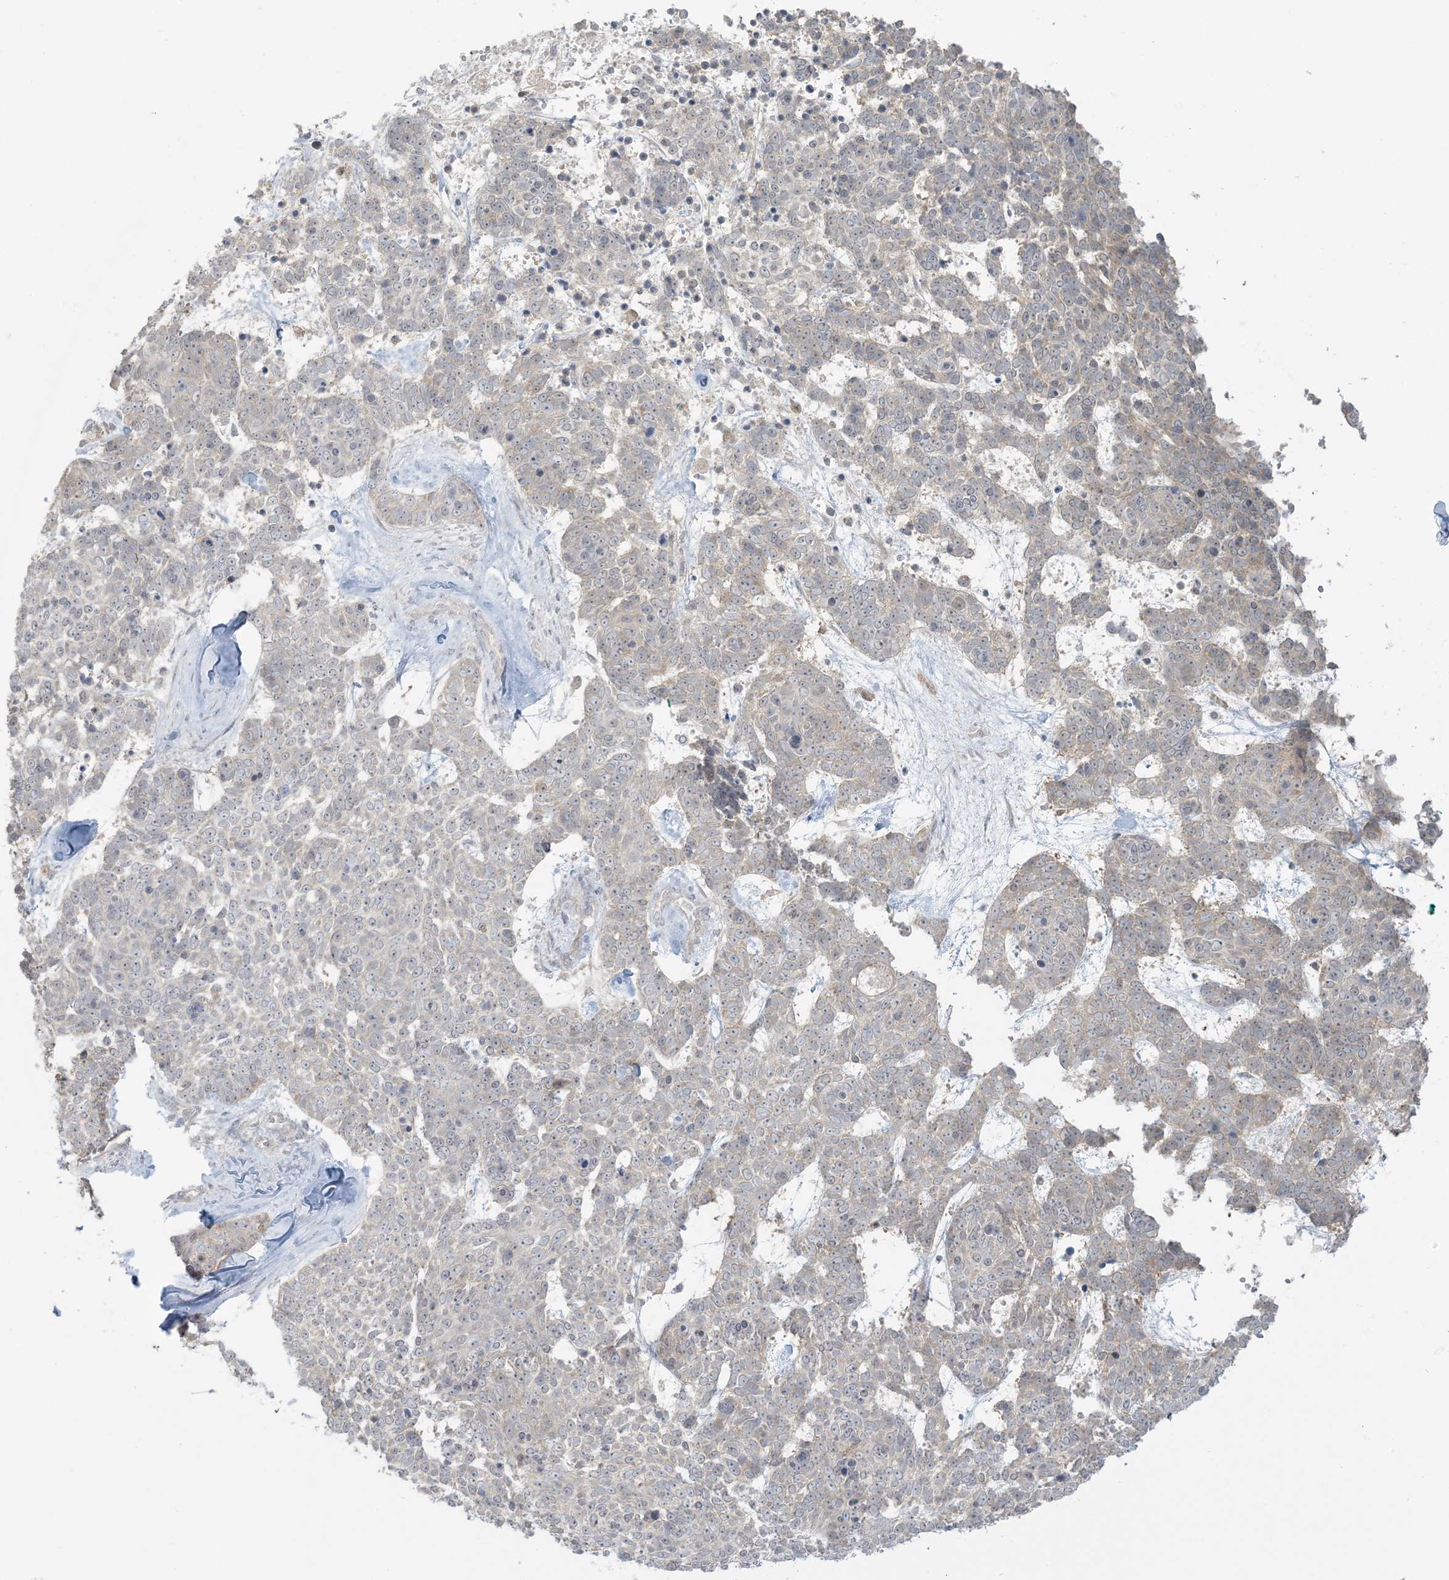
{"staining": {"intensity": "weak", "quantity": "25%-75%", "location": "cytoplasmic/membranous"}, "tissue": "skin cancer", "cell_type": "Tumor cells", "image_type": "cancer", "snomed": [{"axis": "morphology", "description": "Basal cell carcinoma"}, {"axis": "topography", "description": "Skin"}], "caption": "IHC of human basal cell carcinoma (skin) displays low levels of weak cytoplasmic/membranous expression in about 25%-75% of tumor cells.", "gene": "NRBP2", "patient": {"sex": "female", "age": 81}}